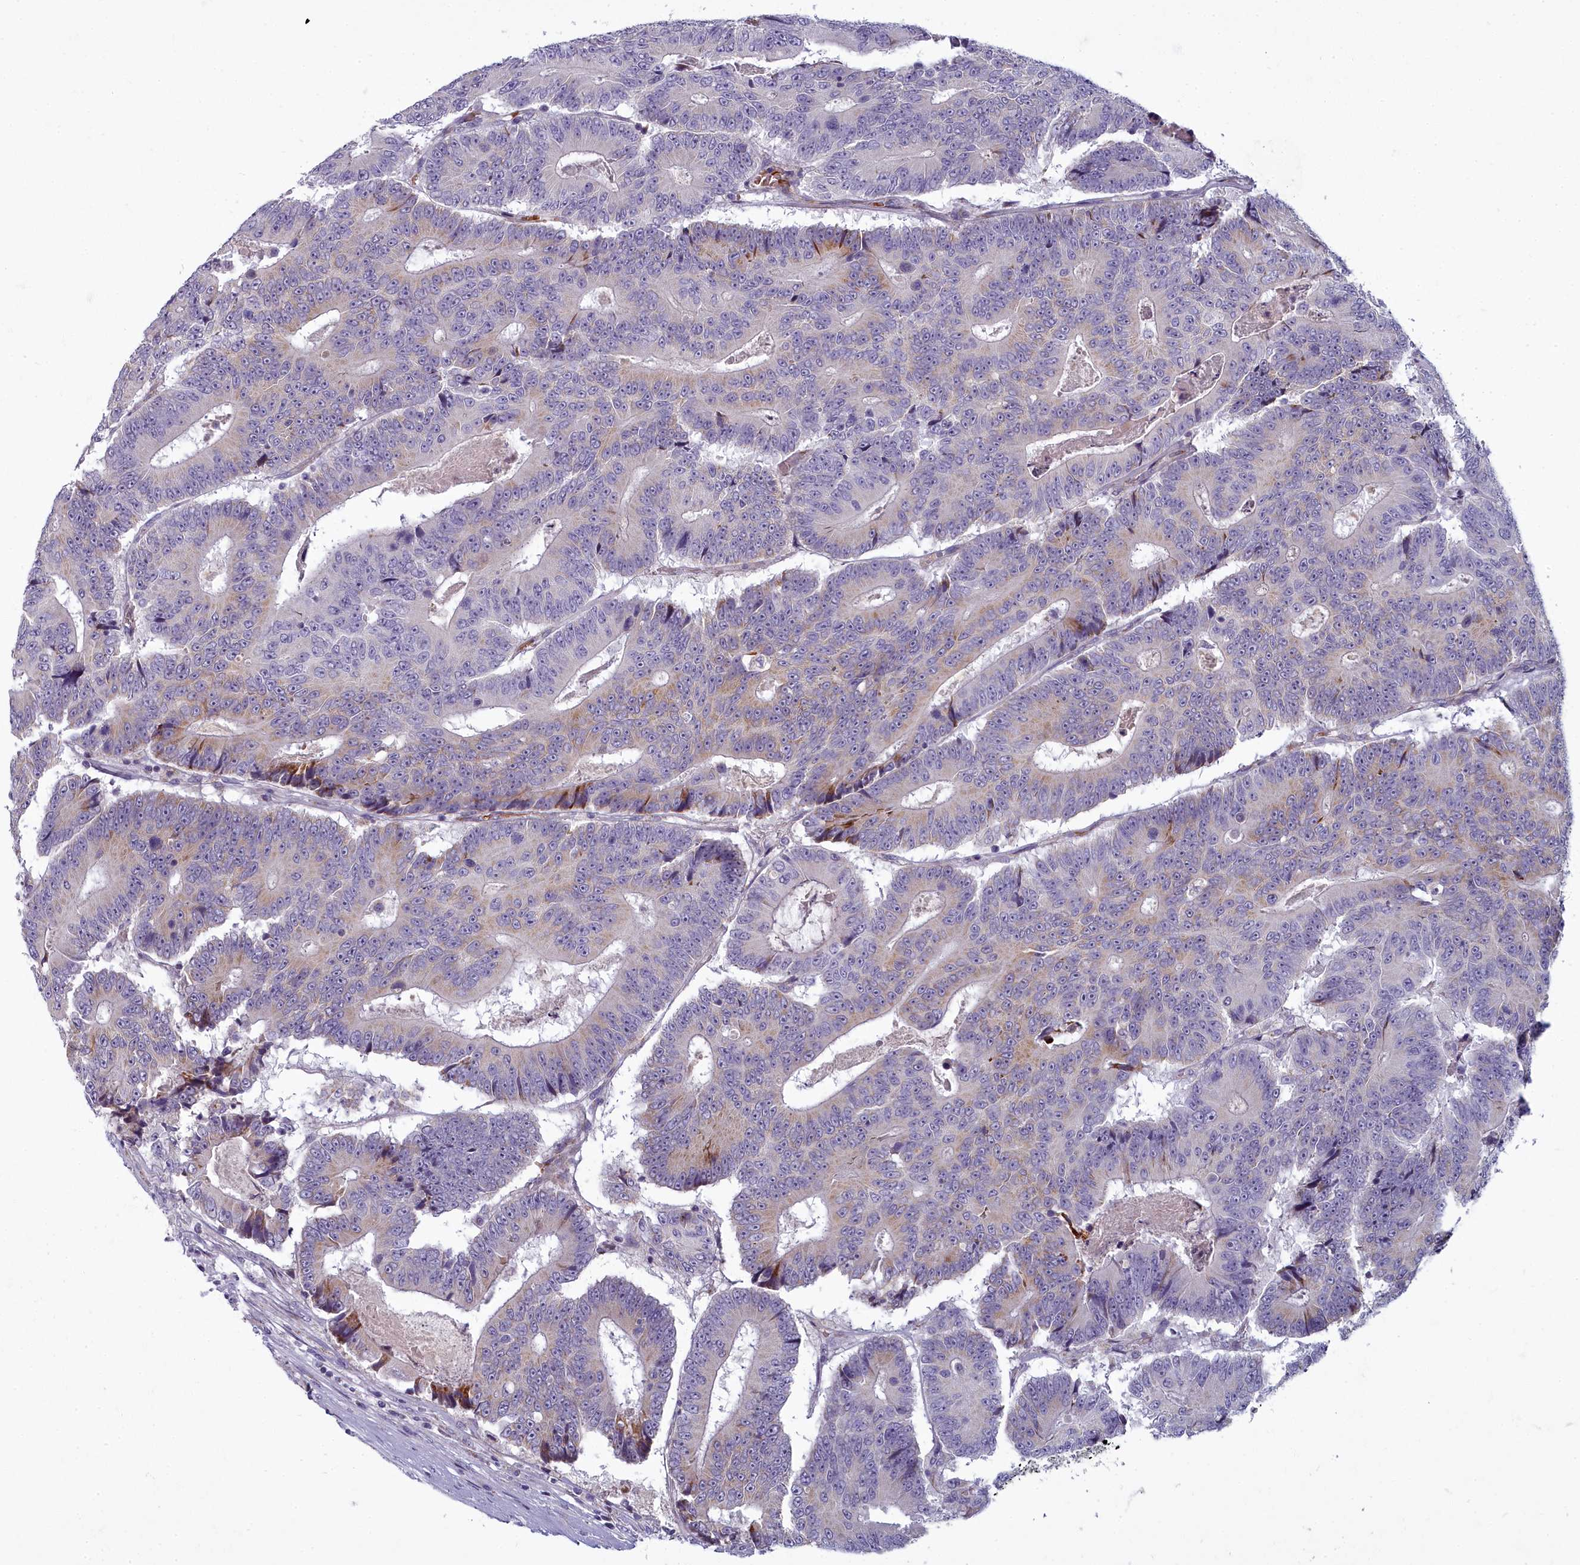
{"staining": {"intensity": "moderate", "quantity": "<25%", "location": "cytoplasmic/membranous"}, "tissue": "colorectal cancer", "cell_type": "Tumor cells", "image_type": "cancer", "snomed": [{"axis": "morphology", "description": "Adenocarcinoma, NOS"}, {"axis": "topography", "description": "Colon"}], "caption": "This is an image of immunohistochemistry (IHC) staining of colorectal cancer (adenocarcinoma), which shows moderate positivity in the cytoplasmic/membranous of tumor cells.", "gene": "ARL15", "patient": {"sex": "male", "age": 83}}